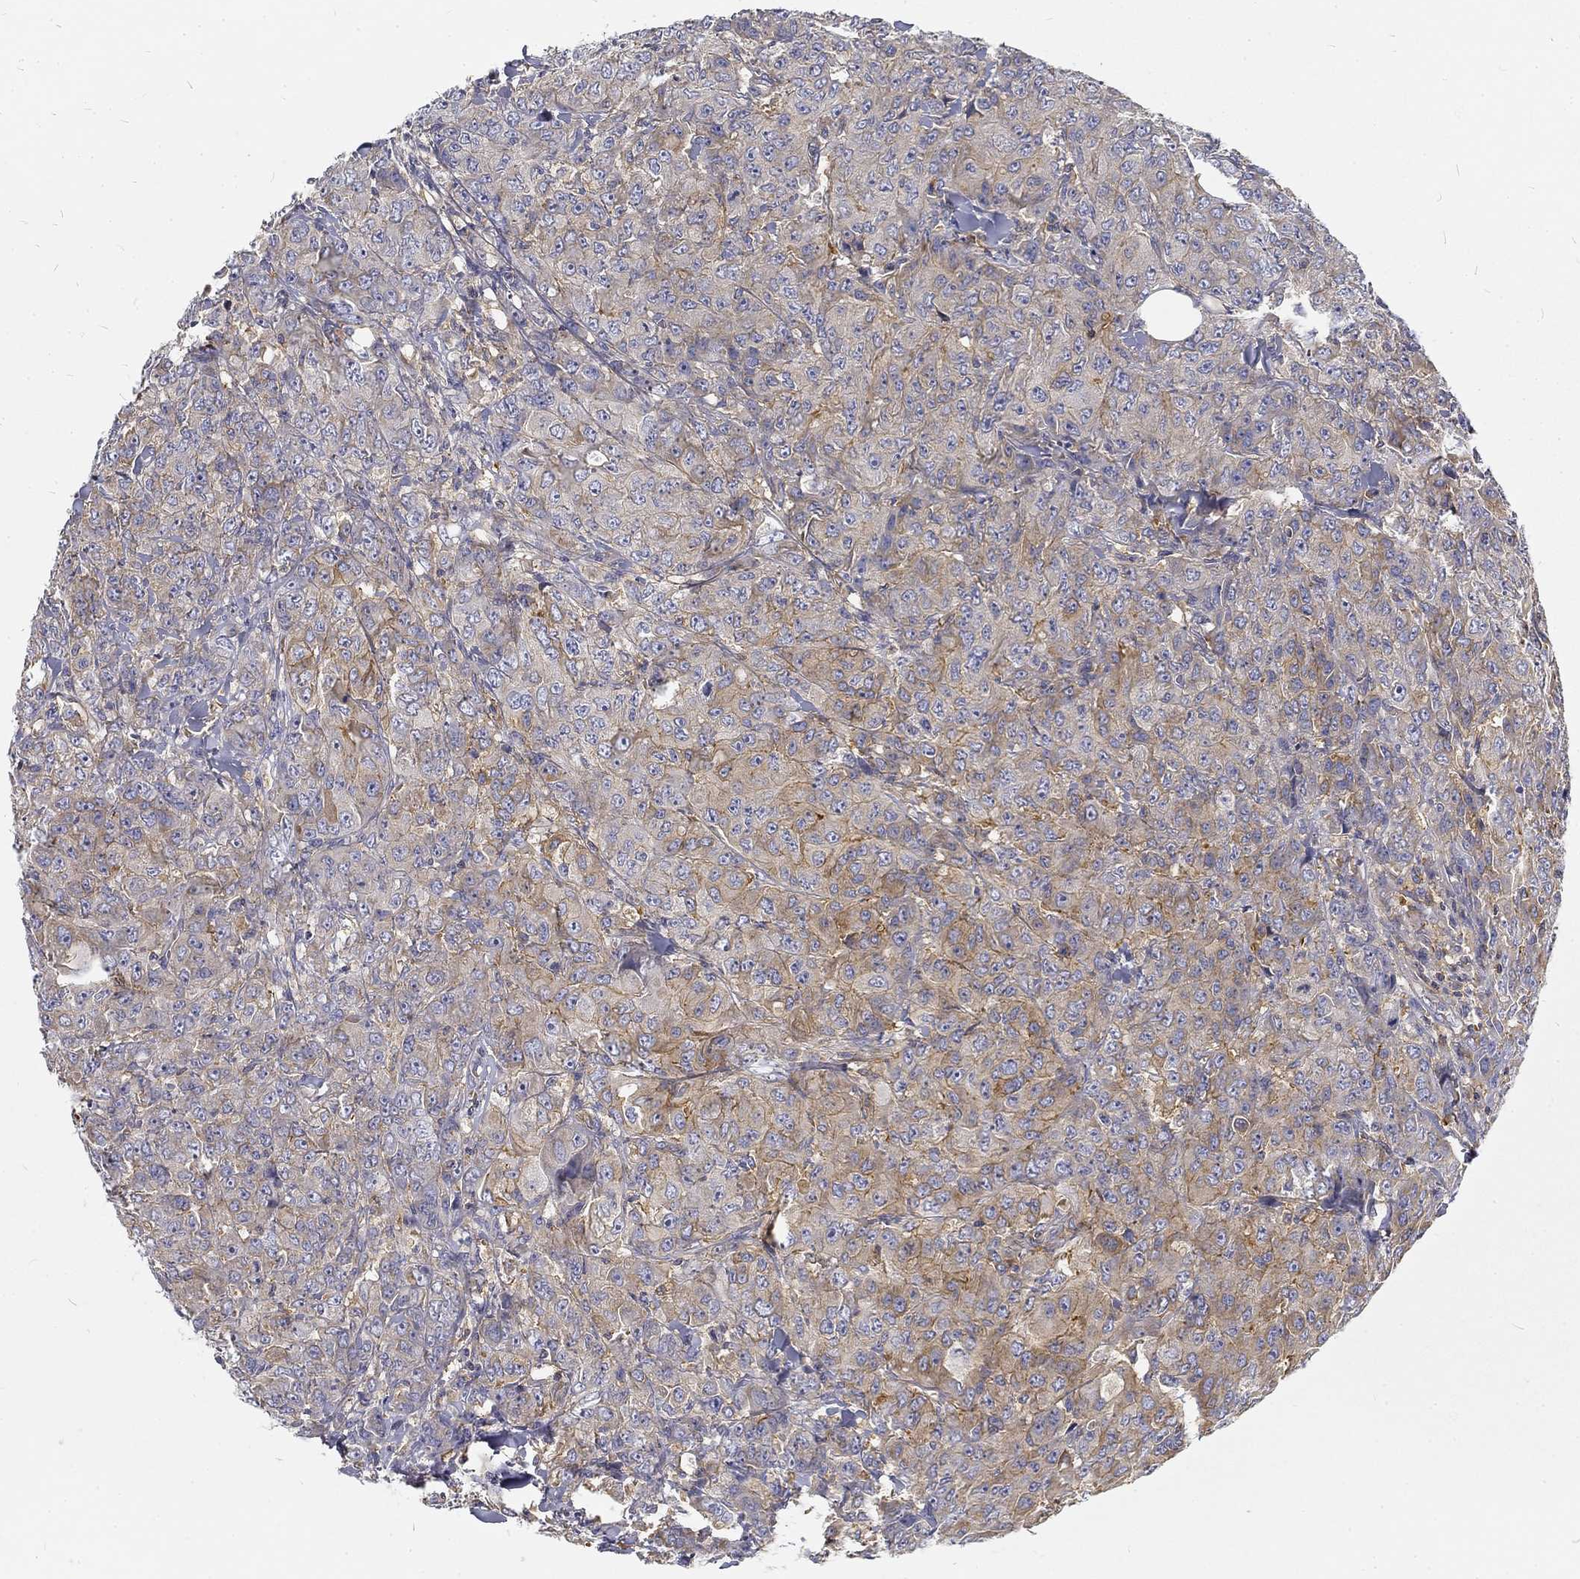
{"staining": {"intensity": "moderate", "quantity": "<25%", "location": "cytoplasmic/membranous"}, "tissue": "breast cancer", "cell_type": "Tumor cells", "image_type": "cancer", "snomed": [{"axis": "morphology", "description": "Duct carcinoma"}, {"axis": "topography", "description": "Breast"}], "caption": "Immunohistochemical staining of breast cancer (infiltrating ductal carcinoma) shows moderate cytoplasmic/membranous protein positivity in approximately <25% of tumor cells.", "gene": "MTMR11", "patient": {"sex": "female", "age": 43}}